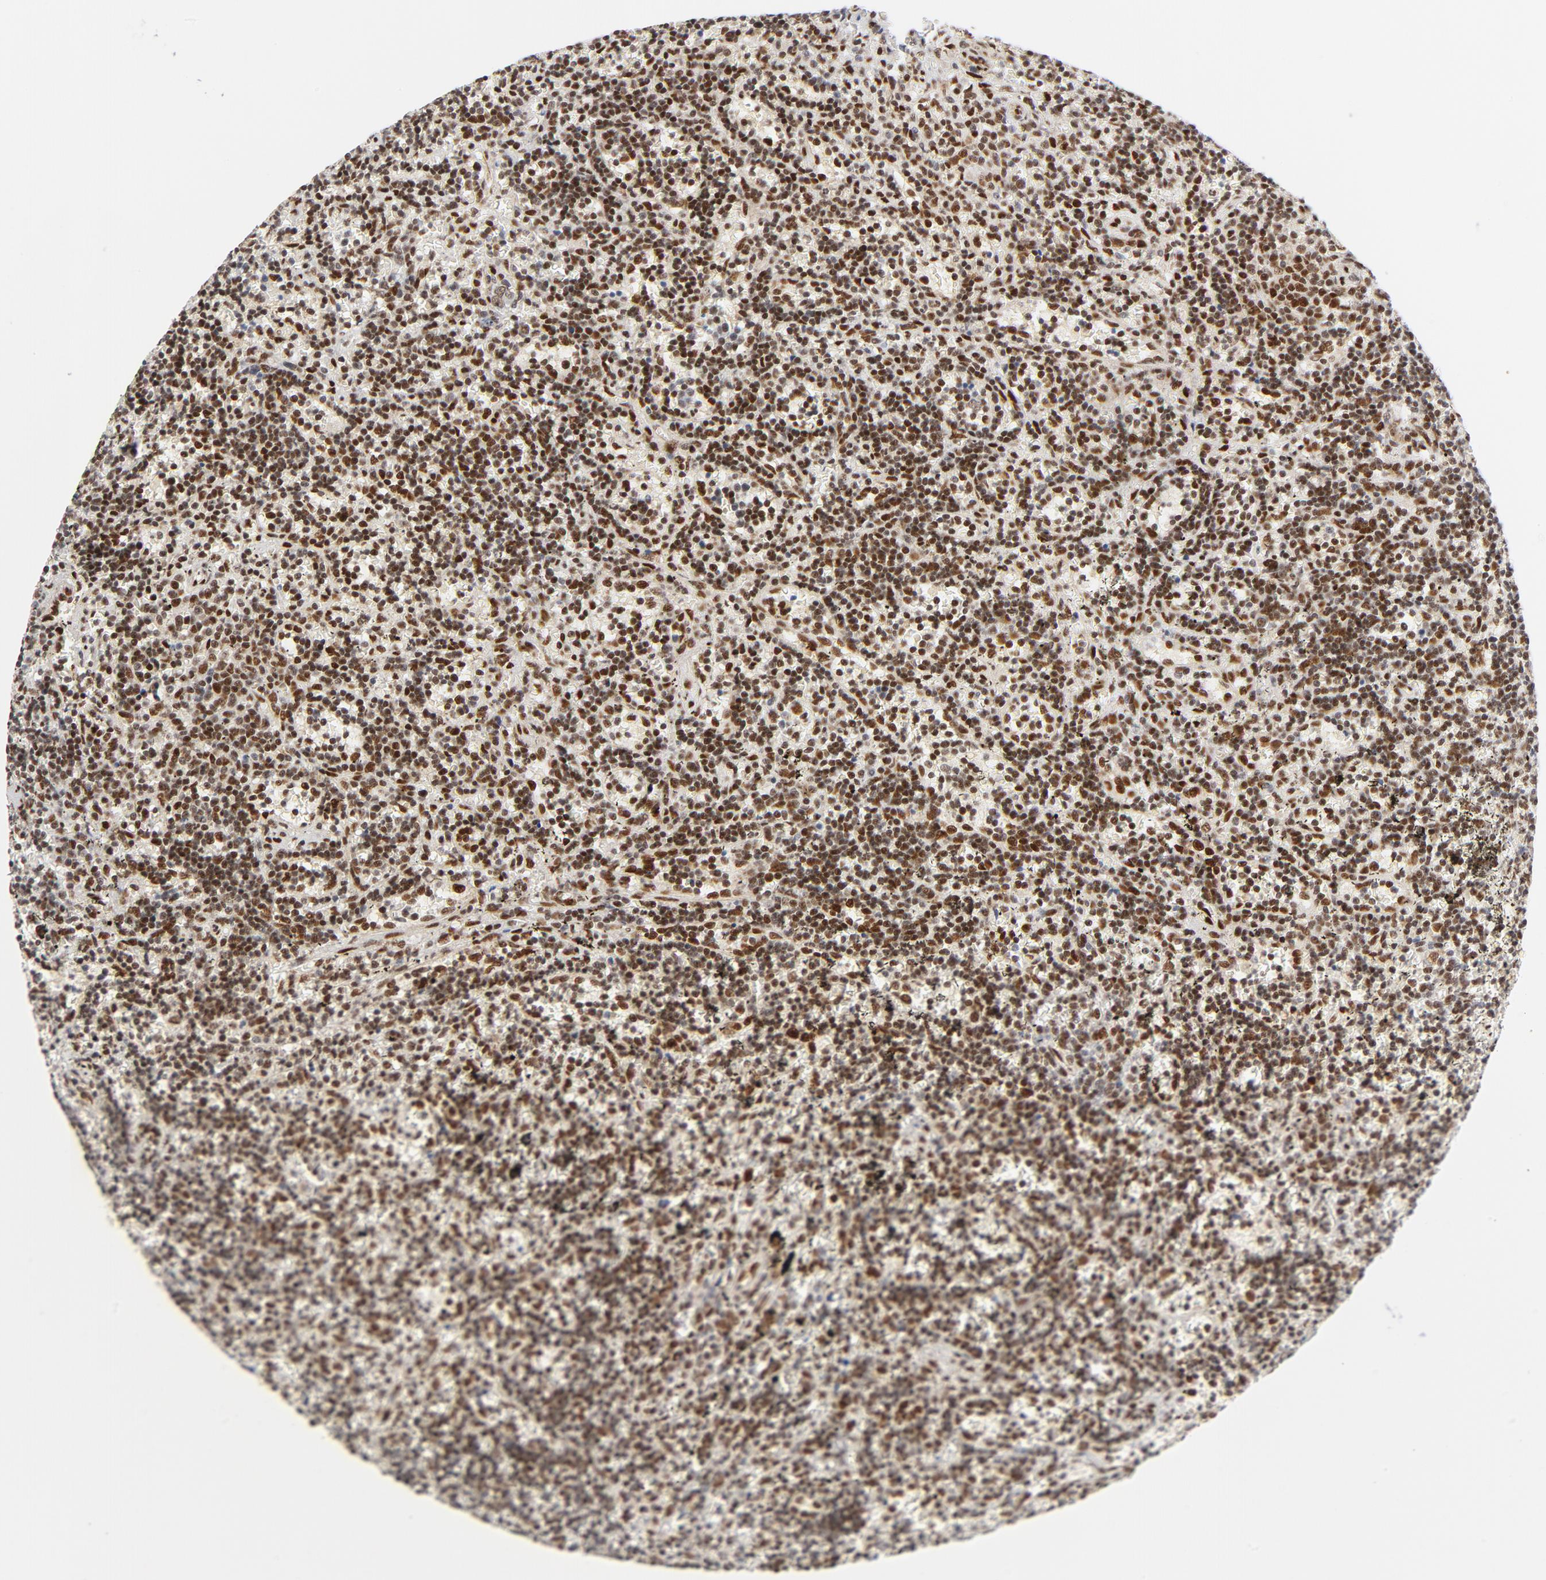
{"staining": {"intensity": "moderate", "quantity": ">75%", "location": "nuclear"}, "tissue": "lymphoma", "cell_type": "Tumor cells", "image_type": "cancer", "snomed": [{"axis": "morphology", "description": "Malignant lymphoma, non-Hodgkin's type, Low grade"}, {"axis": "topography", "description": "Spleen"}], "caption": "The immunohistochemical stain highlights moderate nuclear expression in tumor cells of lymphoma tissue. (IHC, brightfield microscopy, high magnification).", "gene": "MEF2A", "patient": {"sex": "male", "age": 60}}